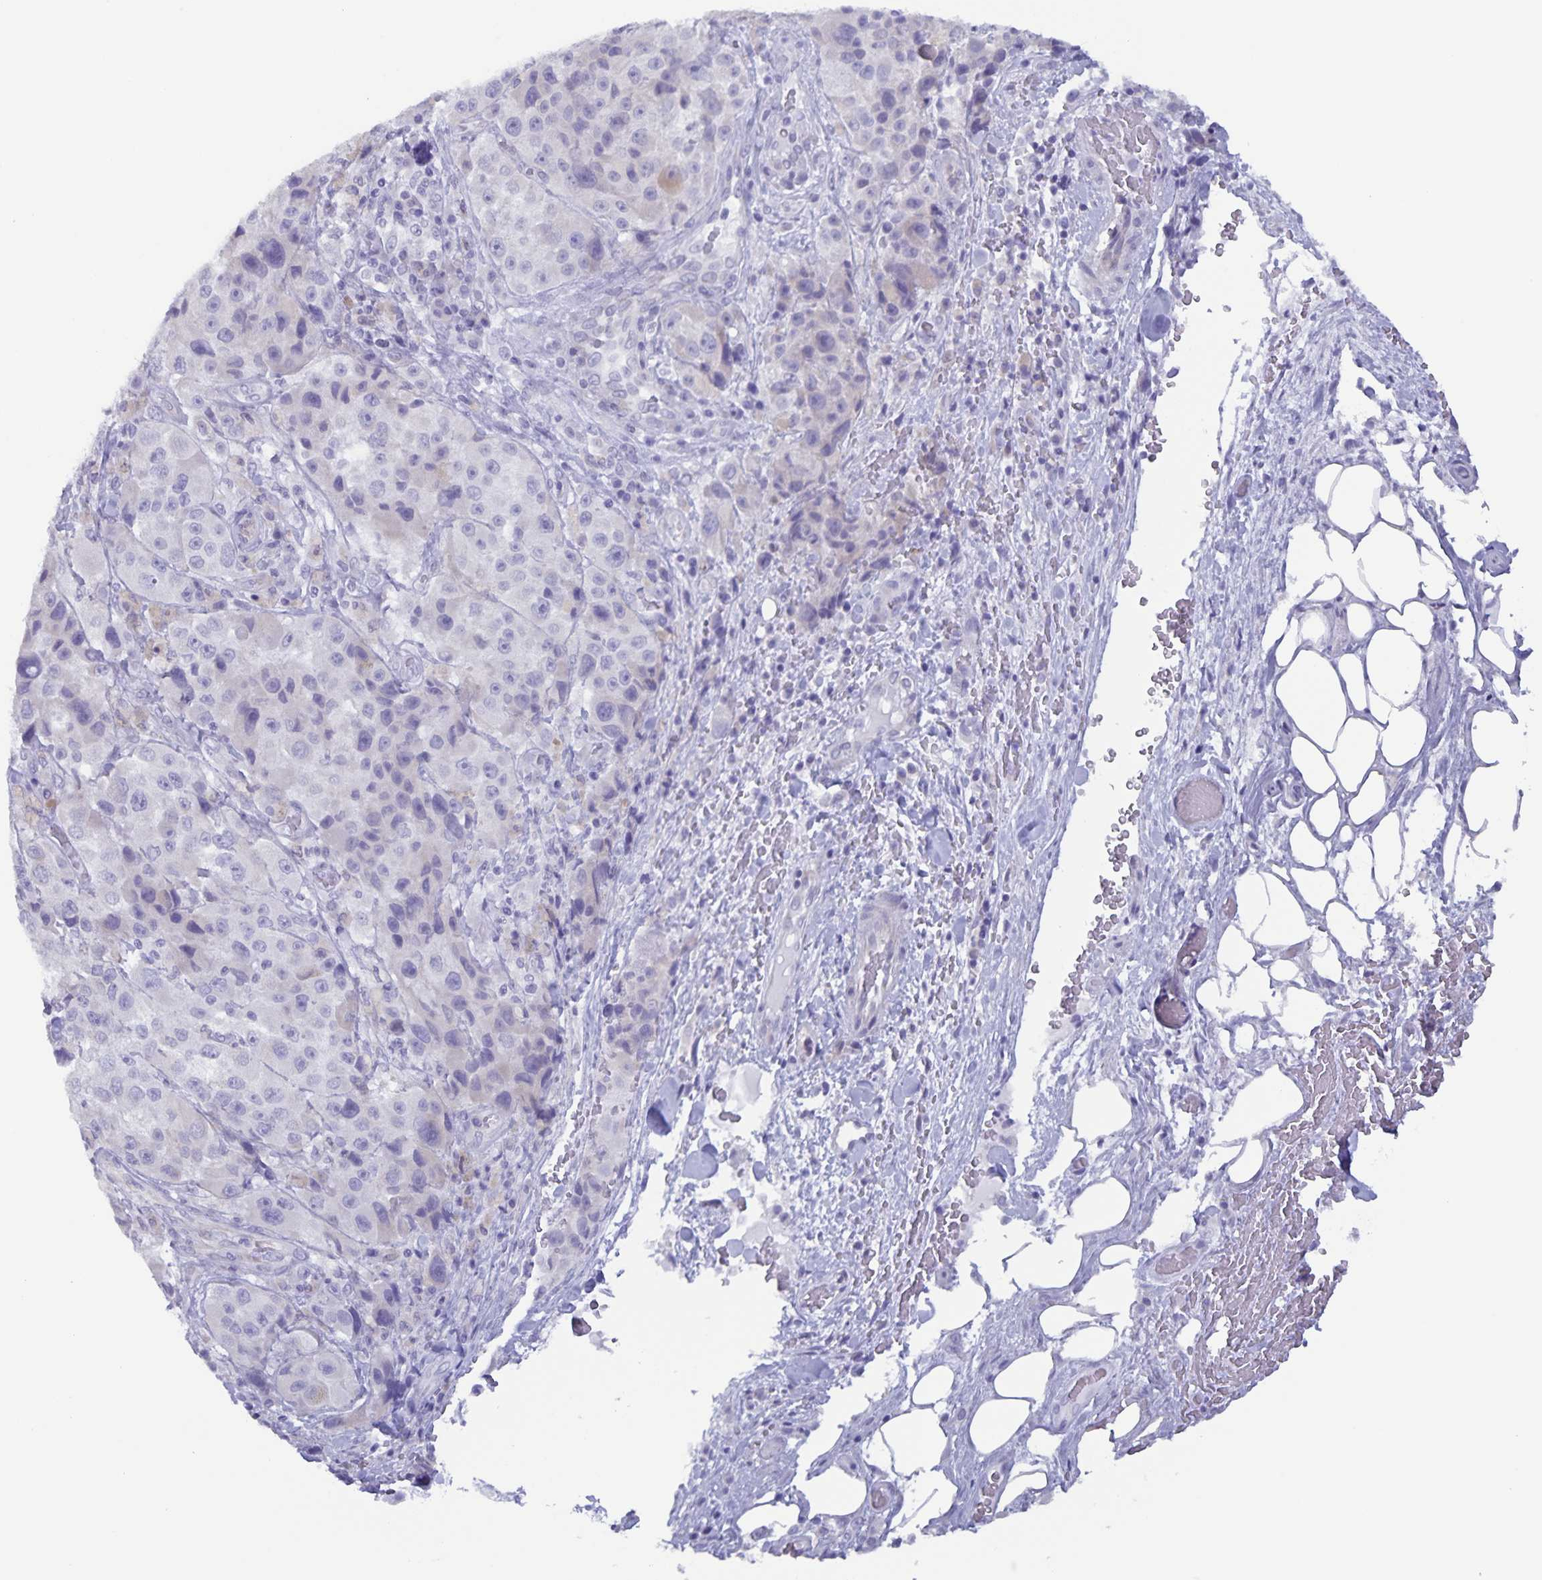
{"staining": {"intensity": "negative", "quantity": "none", "location": "none"}, "tissue": "melanoma", "cell_type": "Tumor cells", "image_type": "cancer", "snomed": [{"axis": "morphology", "description": "Malignant melanoma, Metastatic site"}, {"axis": "topography", "description": "Lymph node"}], "caption": "IHC of human malignant melanoma (metastatic site) shows no positivity in tumor cells.", "gene": "AQP4", "patient": {"sex": "male", "age": 62}}